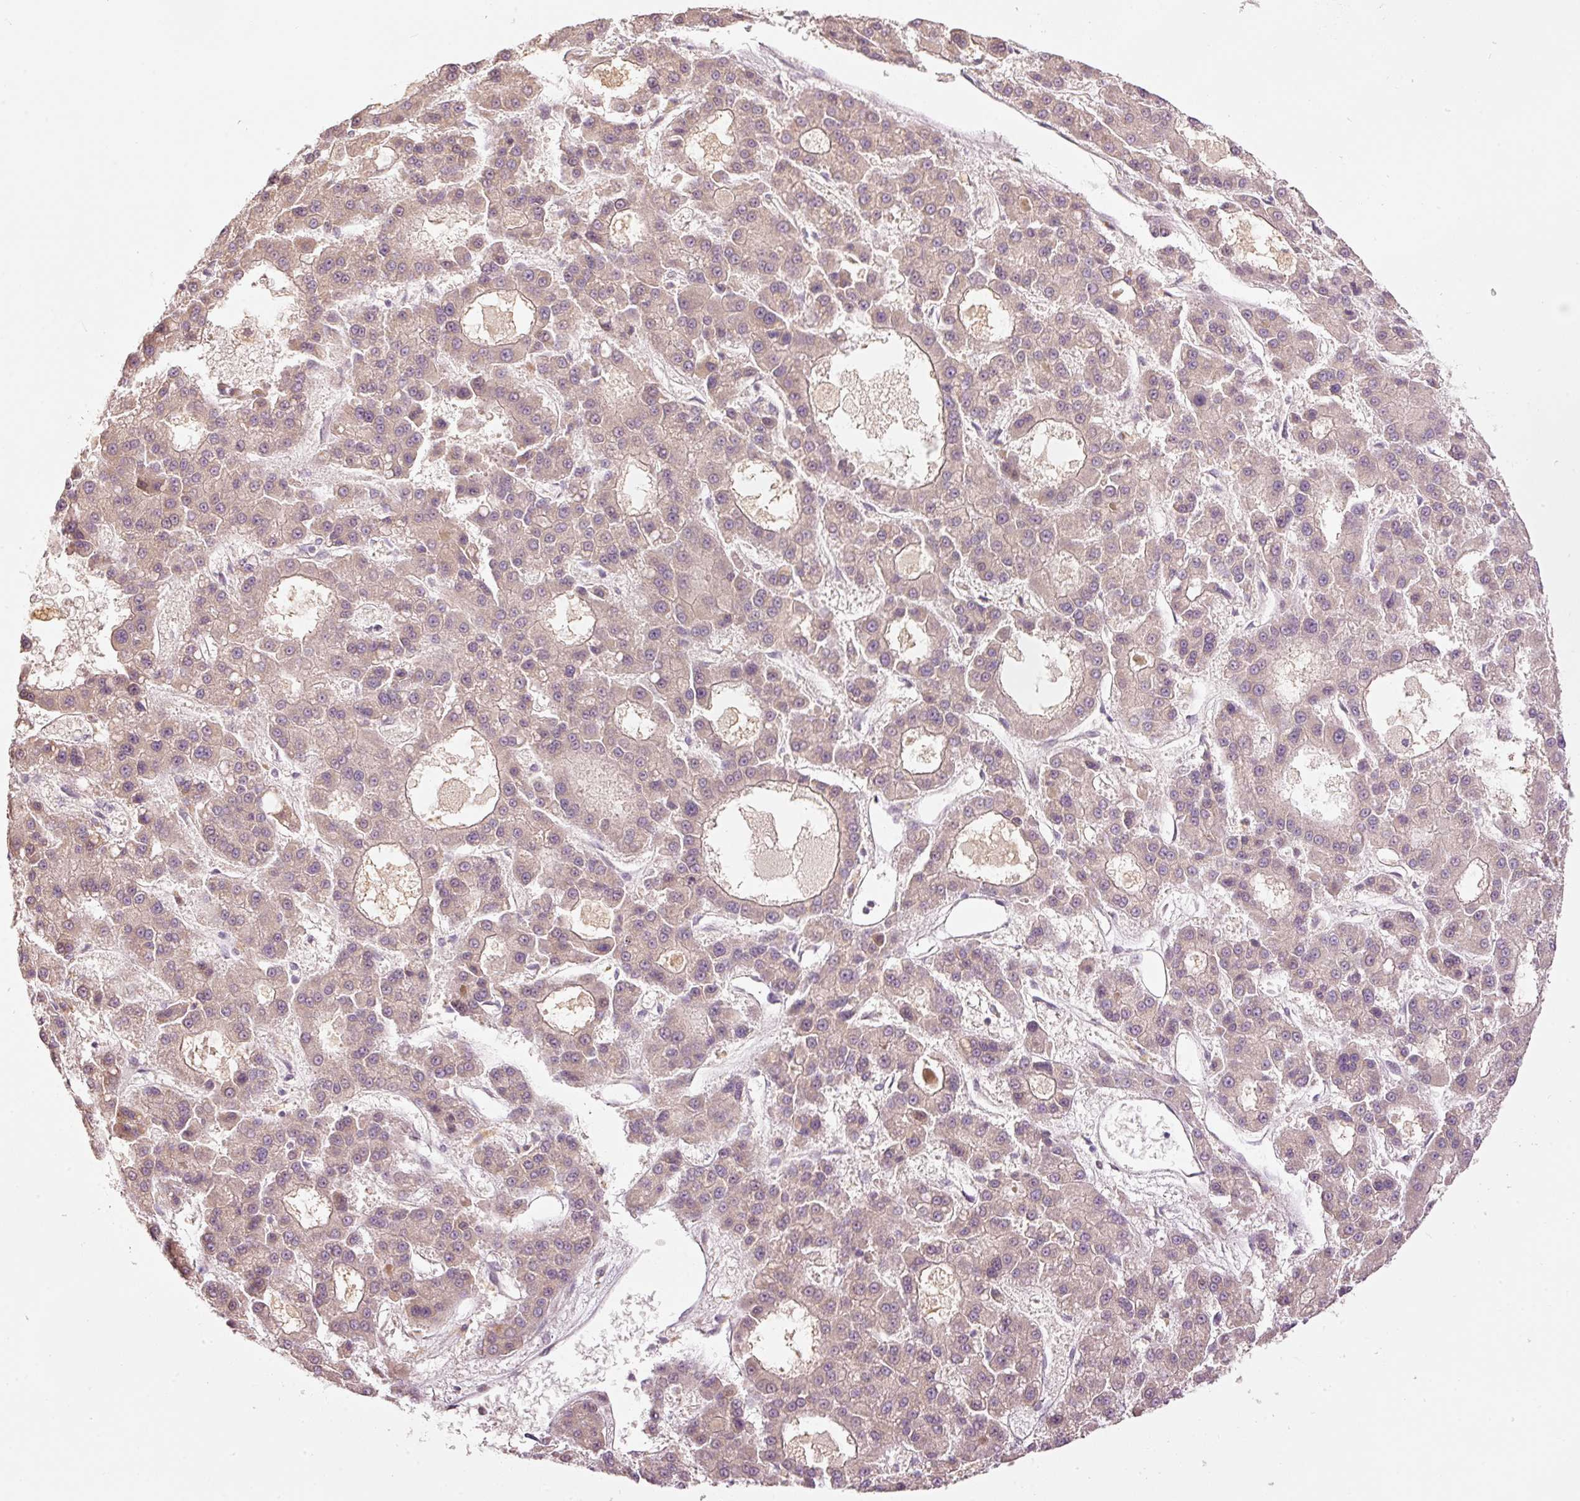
{"staining": {"intensity": "negative", "quantity": "none", "location": "none"}, "tissue": "liver cancer", "cell_type": "Tumor cells", "image_type": "cancer", "snomed": [{"axis": "morphology", "description": "Carcinoma, Hepatocellular, NOS"}, {"axis": "topography", "description": "Liver"}], "caption": "A high-resolution photomicrograph shows immunohistochemistry staining of liver cancer (hepatocellular carcinoma), which reveals no significant expression in tumor cells.", "gene": "MAP10", "patient": {"sex": "male", "age": 70}}